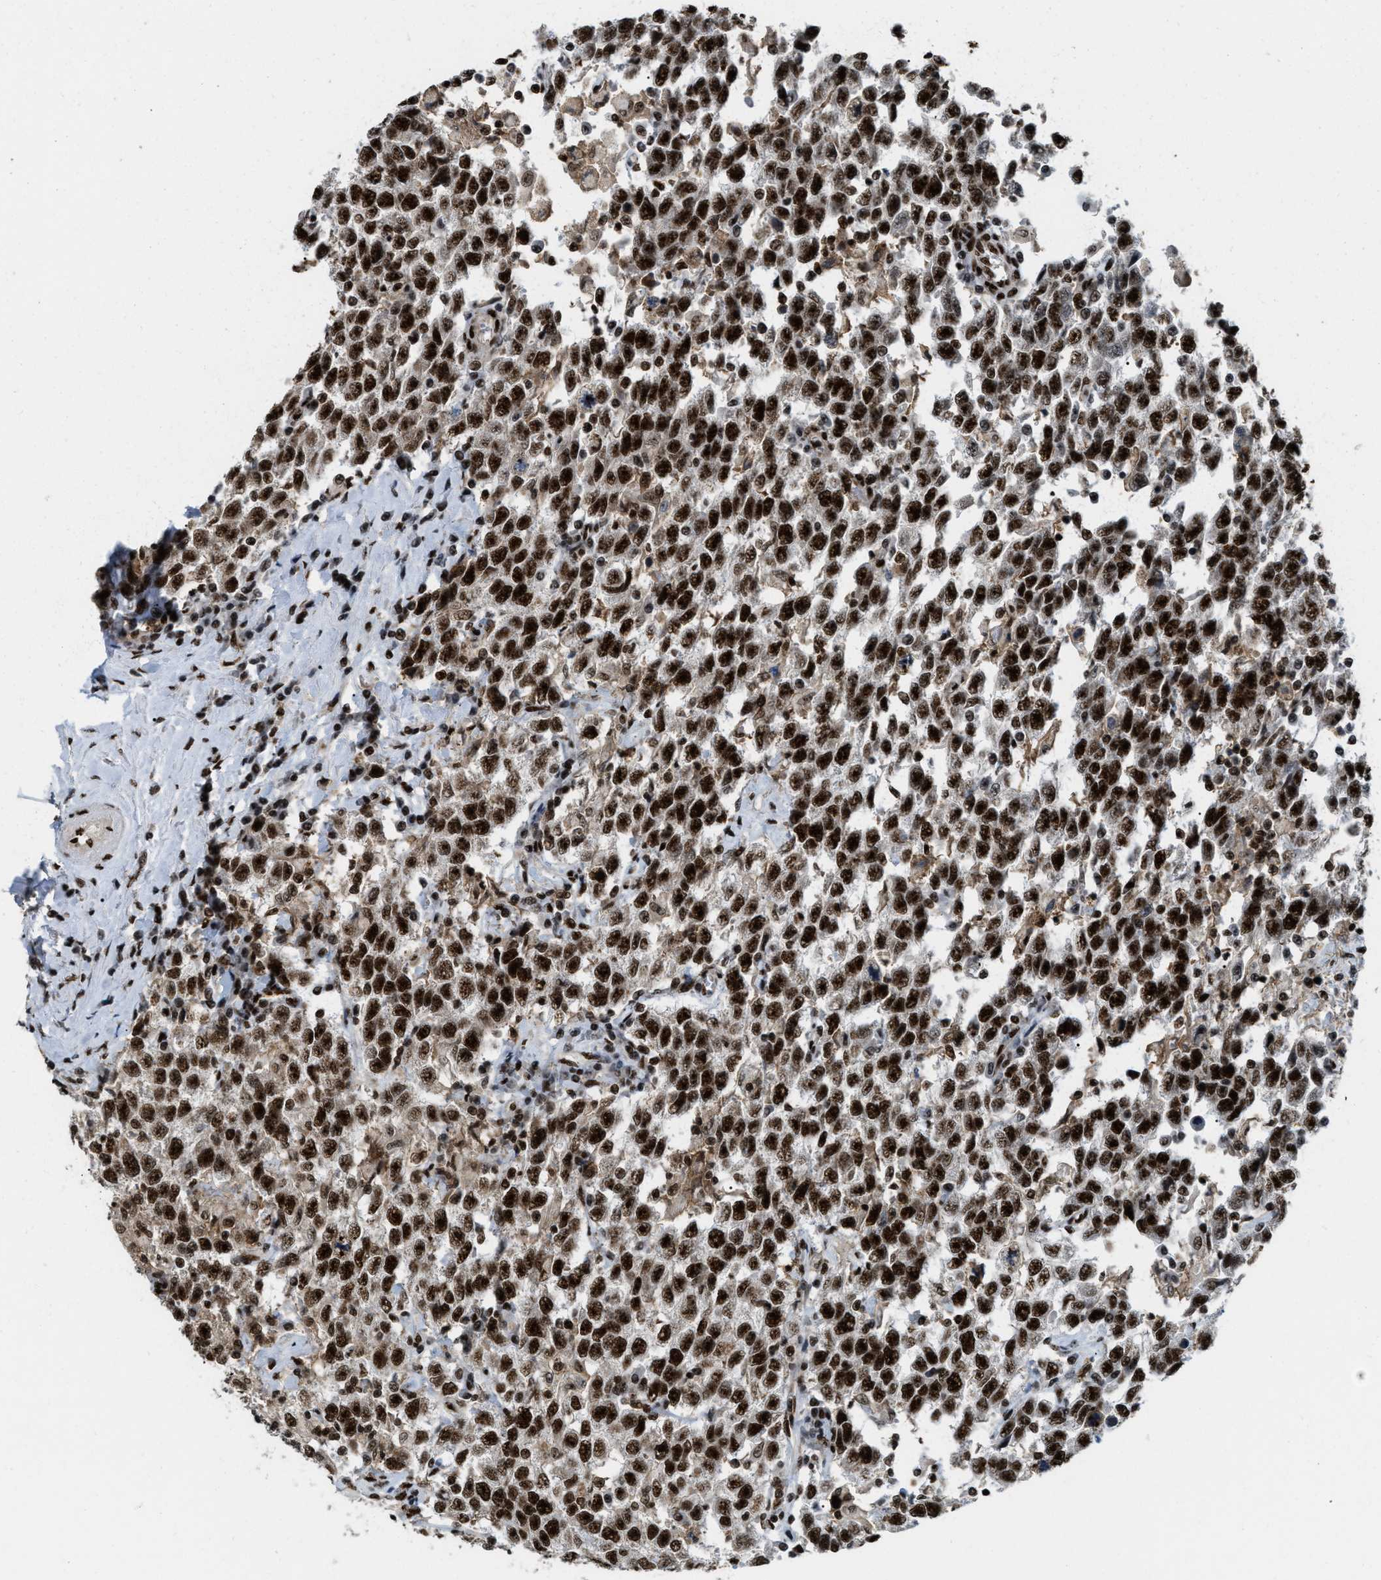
{"staining": {"intensity": "strong", "quantity": ">75%", "location": "nuclear"}, "tissue": "testis cancer", "cell_type": "Tumor cells", "image_type": "cancer", "snomed": [{"axis": "morphology", "description": "Seminoma, NOS"}, {"axis": "topography", "description": "Testis"}], "caption": "The image exhibits staining of testis seminoma, revealing strong nuclear protein positivity (brown color) within tumor cells. The staining was performed using DAB, with brown indicating positive protein expression. Nuclei are stained blue with hematoxylin.", "gene": "NUMA1", "patient": {"sex": "male", "age": 41}}